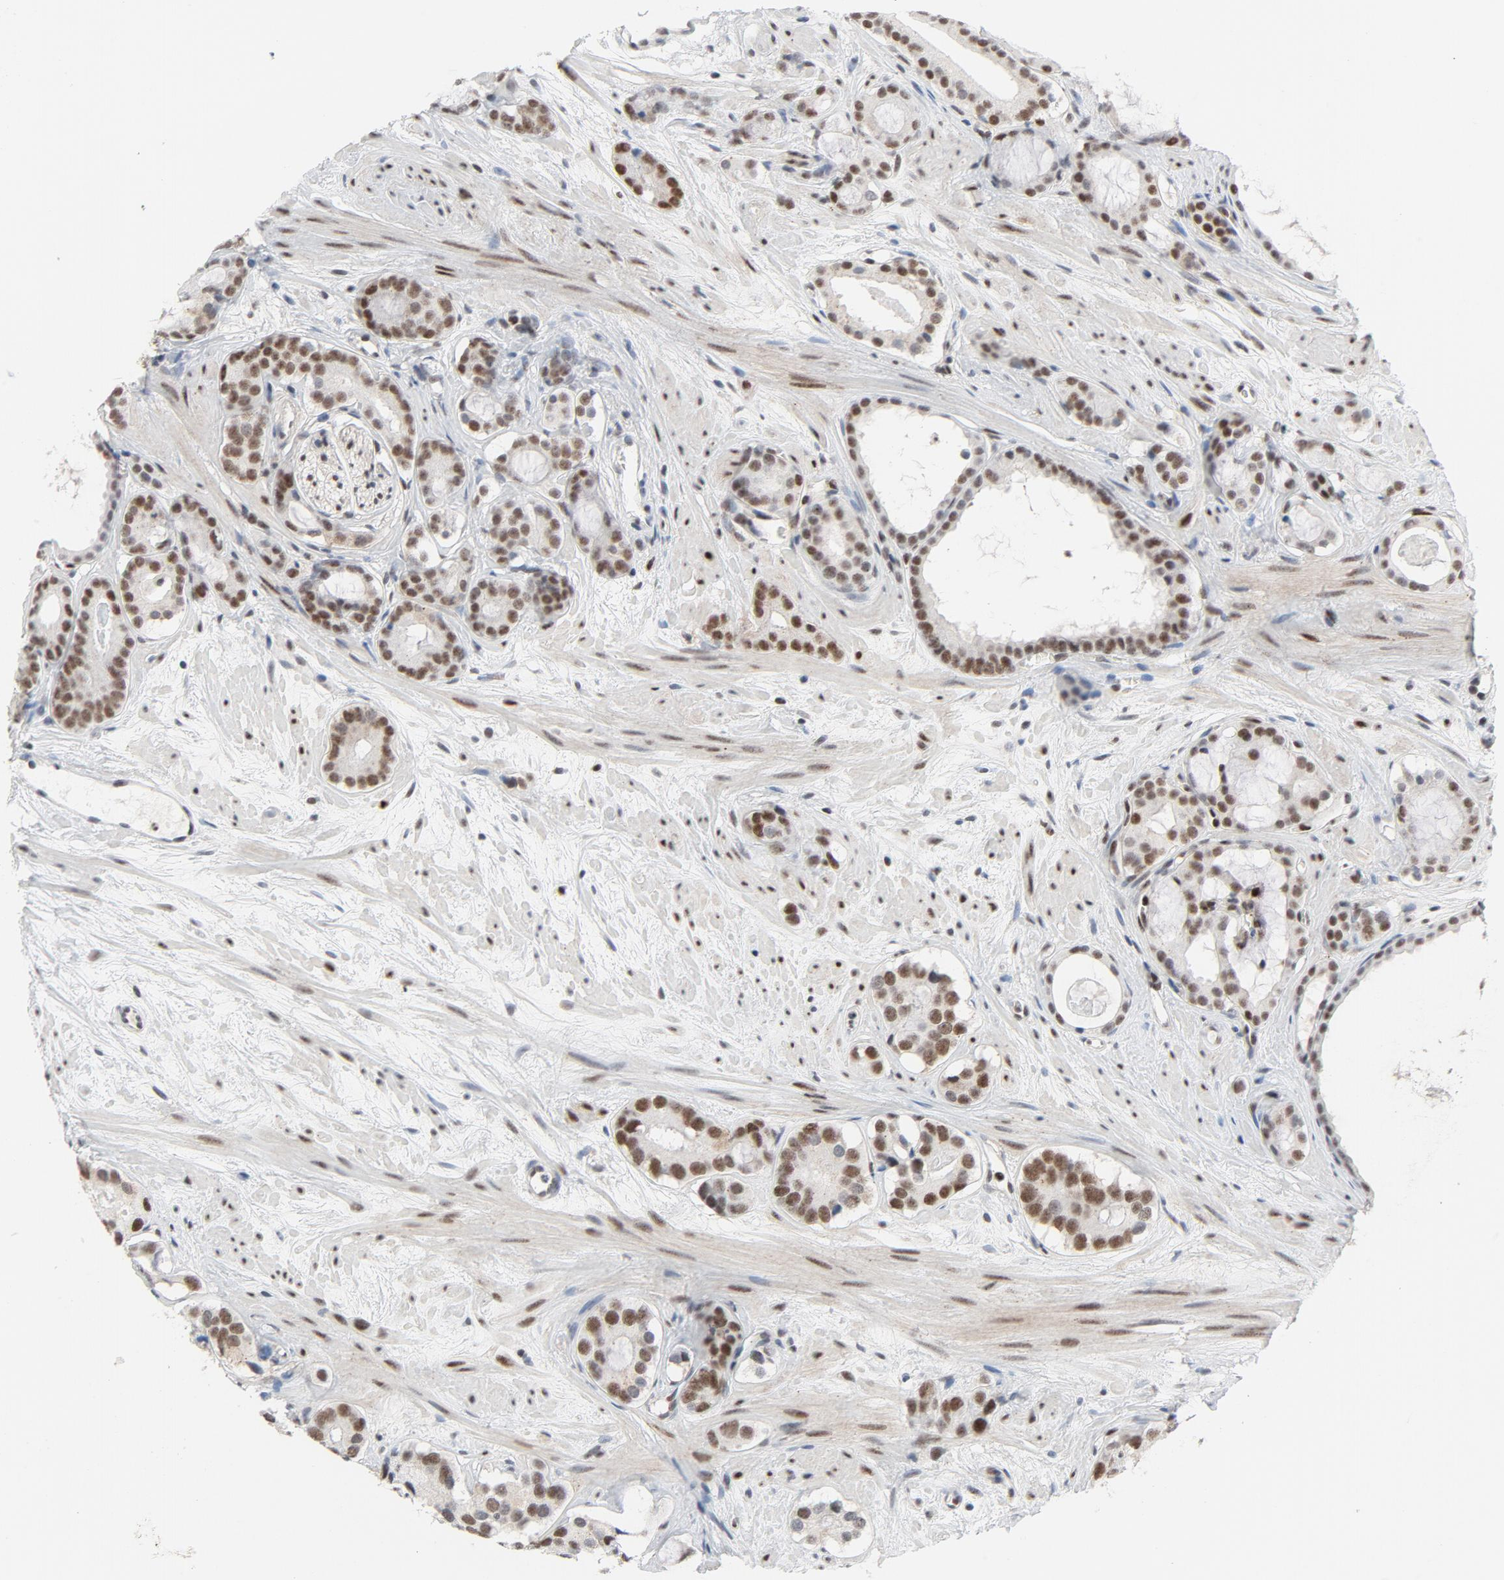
{"staining": {"intensity": "moderate", "quantity": ">75%", "location": "nuclear"}, "tissue": "prostate cancer", "cell_type": "Tumor cells", "image_type": "cancer", "snomed": [{"axis": "morphology", "description": "Adenocarcinoma, Low grade"}, {"axis": "topography", "description": "Prostate"}], "caption": "IHC of human prostate cancer (low-grade adenocarcinoma) reveals medium levels of moderate nuclear positivity in approximately >75% of tumor cells.", "gene": "JMJD6", "patient": {"sex": "male", "age": 57}}